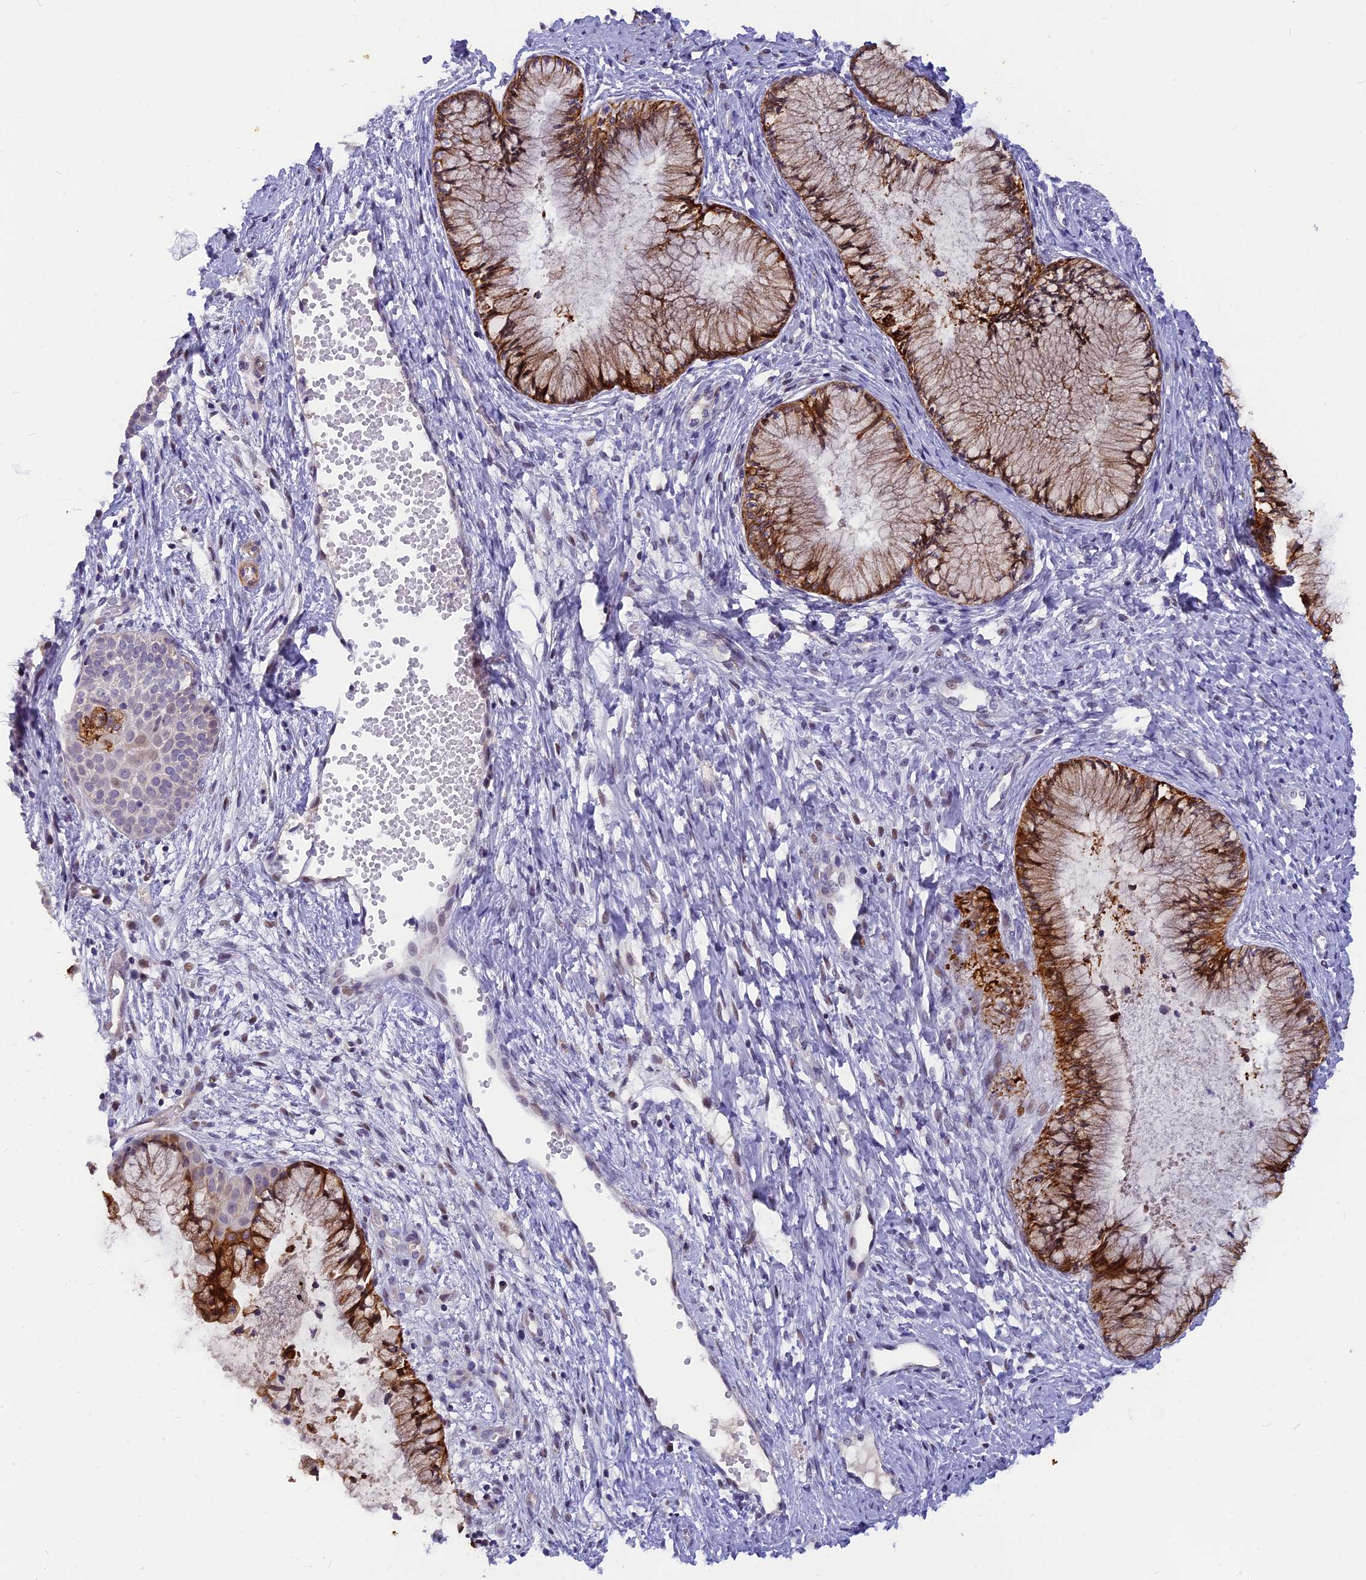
{"staining": {"intensity": "strong", "quantity": ">75%", "location": "cytoplasmic/membranous,nuclear"}, "tissue": "cervix", "cell_type": "Glandular cells", "image_type": "normal", "snomed": [{"axis": "morphology", "description": "Normal tissue, NOS"}, {"axis": "topography", "description": "Cervix"}], "caption": "A micrograph of human cervix stained for a protein shows strong cytoplasmic/membranous,nuclear brown staining in glandular cells.", "gene": "ANKRD34B", "patient": {"sex": "female", "age": 42}}